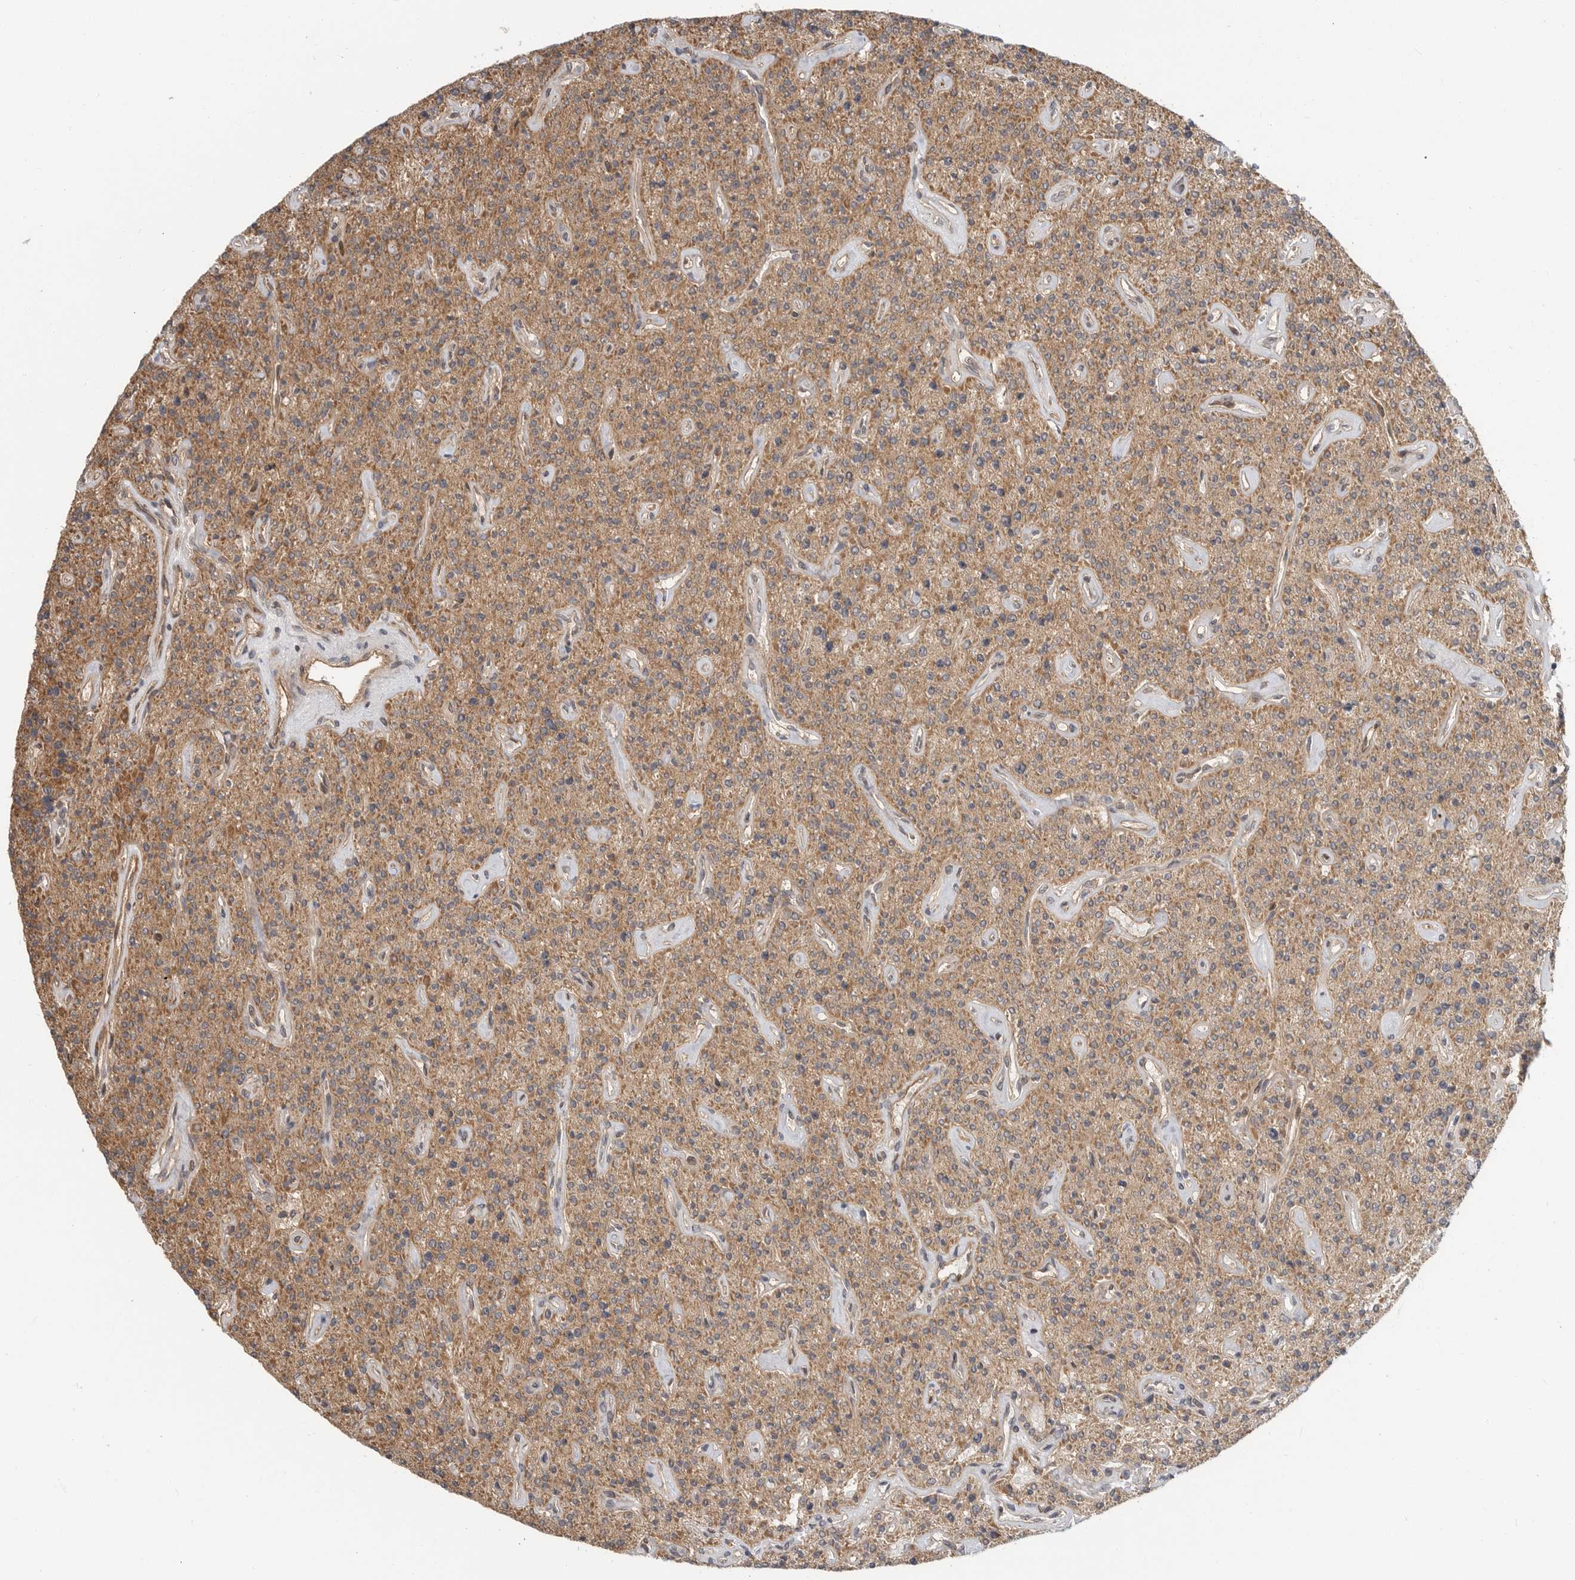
{"staining": {"intensity": "moderate", "quantity": ">75%", "location": "cytoplasmic/membranous"}, "tissue": "parathyroid gland", "cell_type": "Glandular cells", "image_type": "normal", "snomed": [{"axis": "morphology", "description": "Normal tissue, NOS"}, {"axis": "topography", "description": "Parathyroid gland"}], "caption": "High-power microscopy captured an immunohistochemistry image of normal parathyroid gland, revealing moderate cytoplasmic/membranous positivity in approximately >75% of glandular cells. (DAB (3,3'-diaminobenzidine) IHC, brown staining for protein, blue staining for nuclei).", "gene": "STRAP", "patient": {"sex": "male", "age": 46}}